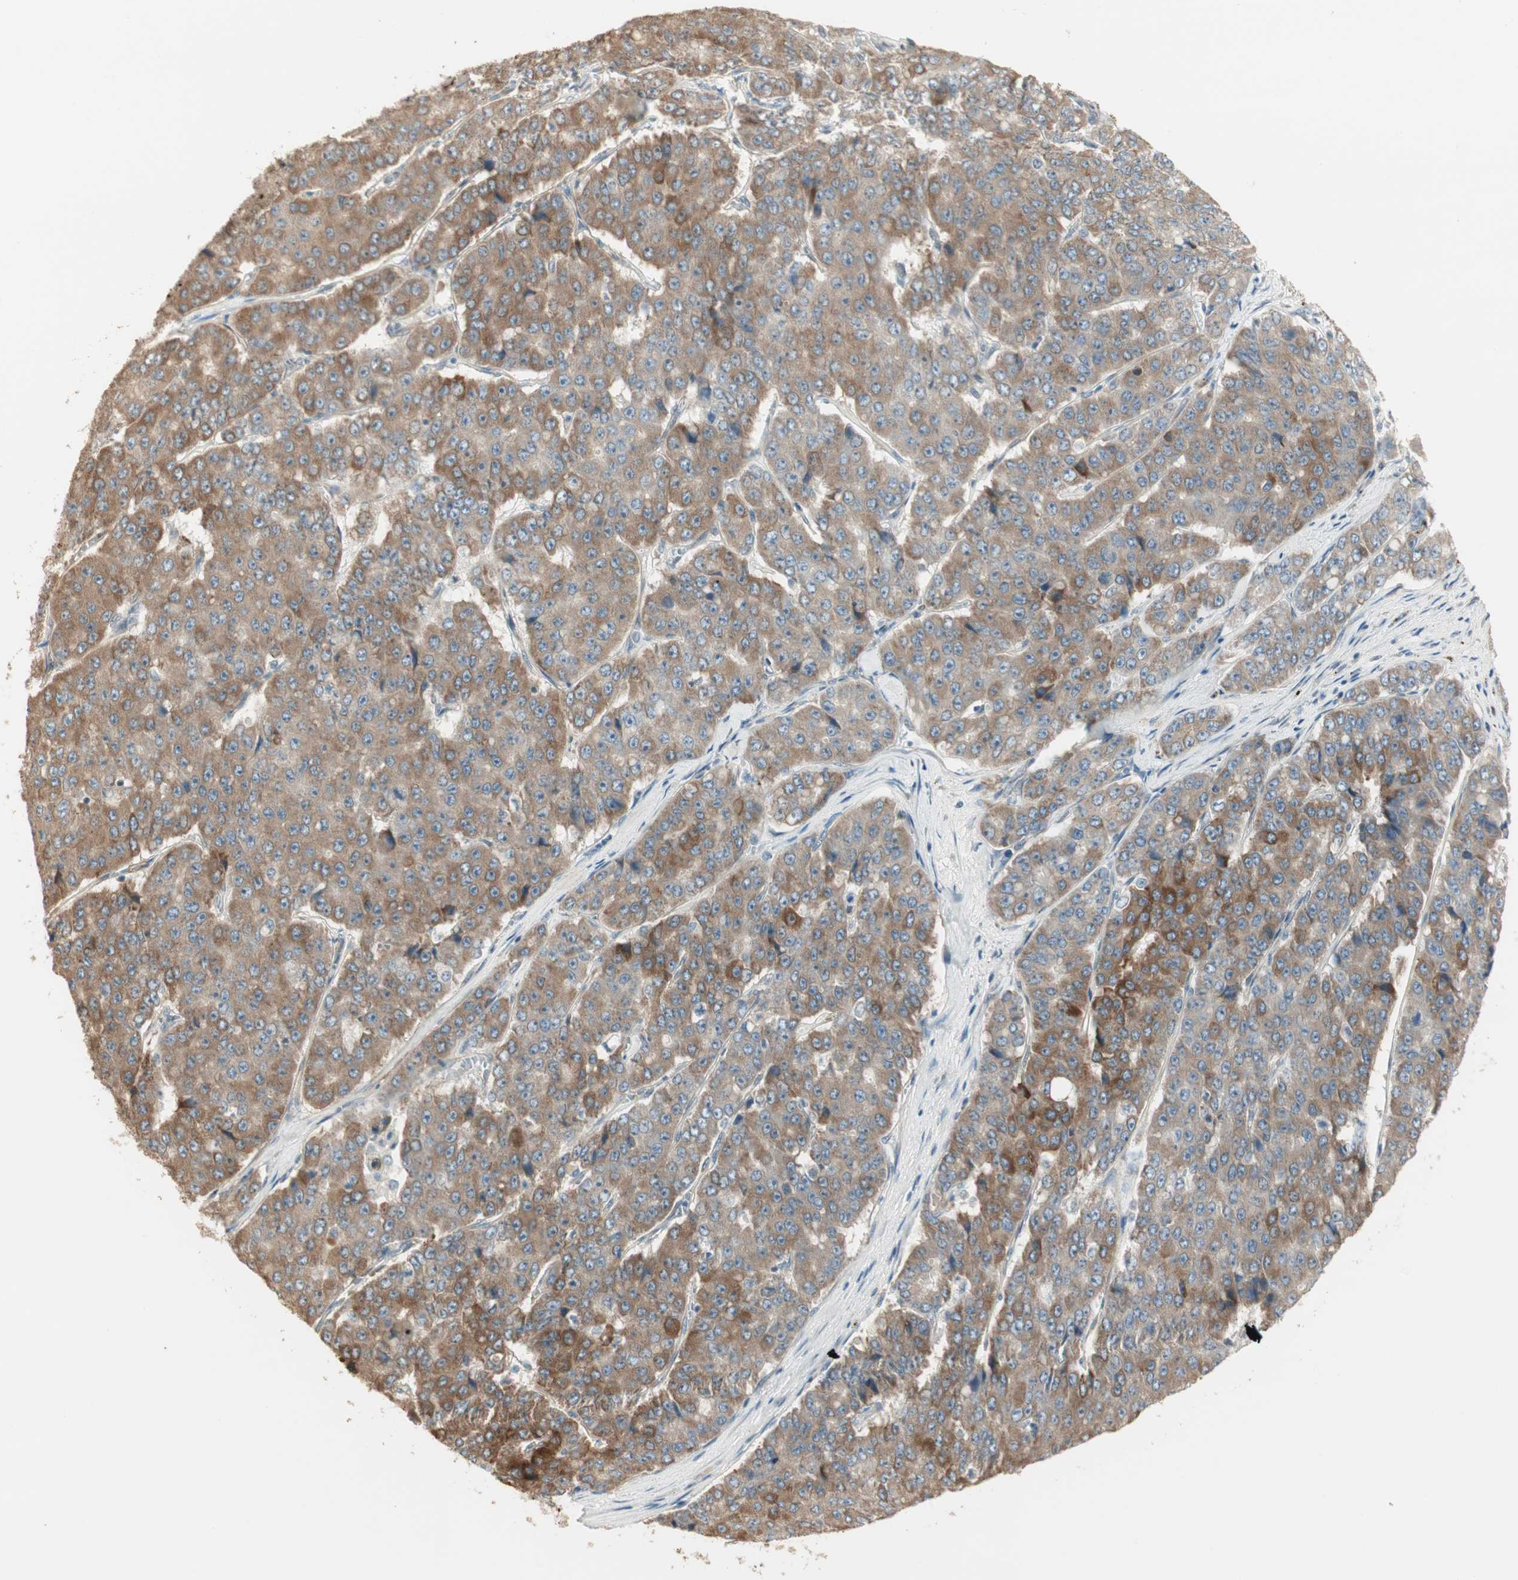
{"staining": {"intensity": "strong", "quantity": ">75%", "location": "cytoplasmic/membranous"}, "tissue": "pancreatic cancer", "cell_type": "Tumor cells", "image_type": "cancer", "snomed": [{"axis": "morphology", "description": "Adenocarcinoma, NOS"}, {"axis": "topography", "description": "Pancreas"}], "caption": "Pancreatic adenocarcinoma tissue shows strong cytoplasmic/membranous positivity in approximately >75% of tumor cells", "gene": "TASOR", "patient": {"sex": "male", "age": 50}}